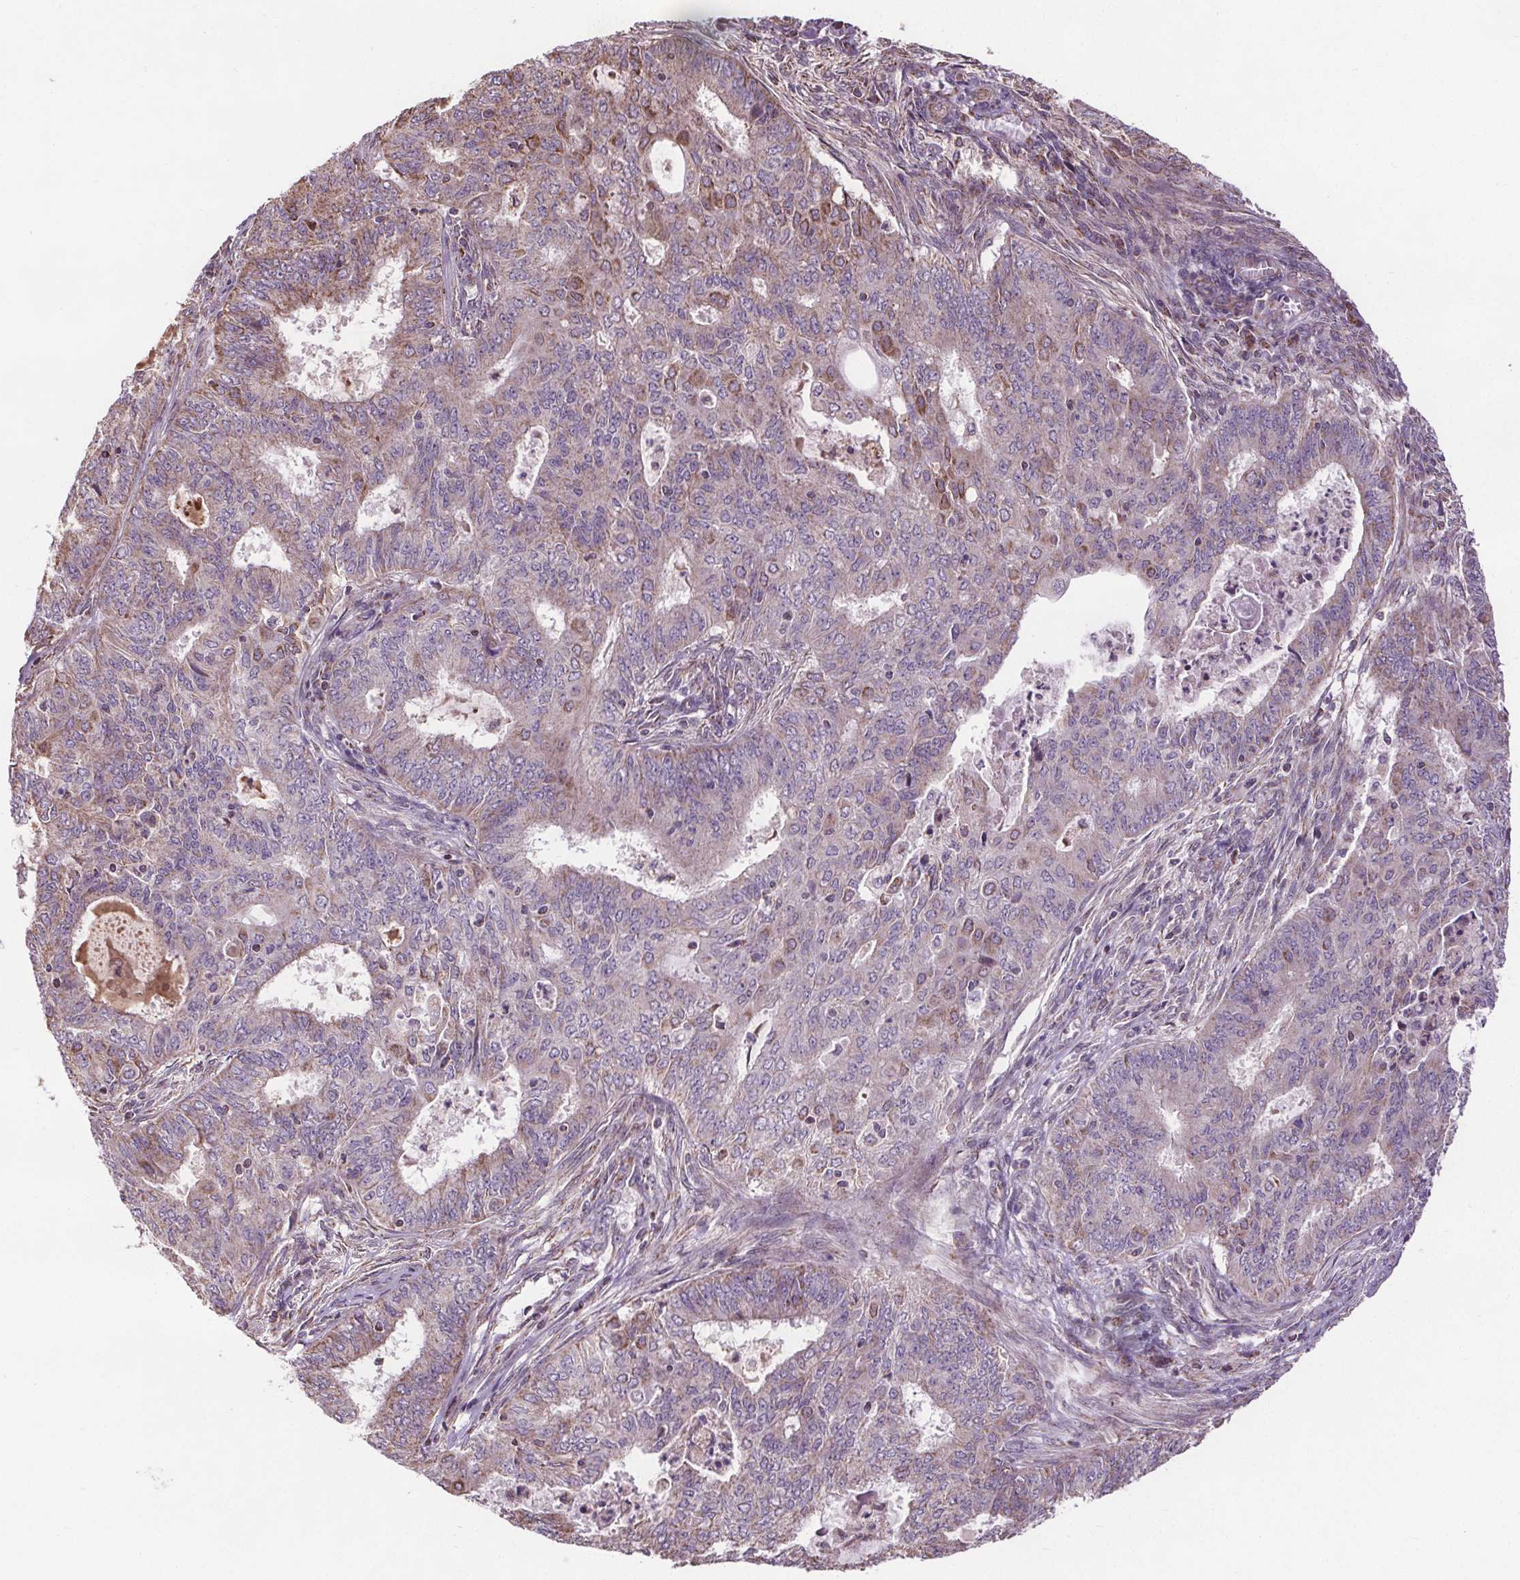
{"staining": {"intensity": "moderate", "quantity": "<25%", "location": "cytoplasmic/membranous"}, "tissue": "endometrial cancer", "cell_type": "Tumor cells", "image_type": "cancer", "snomed": [{"axis": "morphology", "description": "Adenocarcinoma, NOS"}, {"axis": "topography", "description": "Endometrium"}], "caption": "The image demonstrates immunohistochemical staining of endometrial cancer. There is moderate cytoplasmic/membranous staining is appreciated in about <25% of tumor cells.", "gene": "ZNF548", "patient": {"sex": "female", "age": 62}}